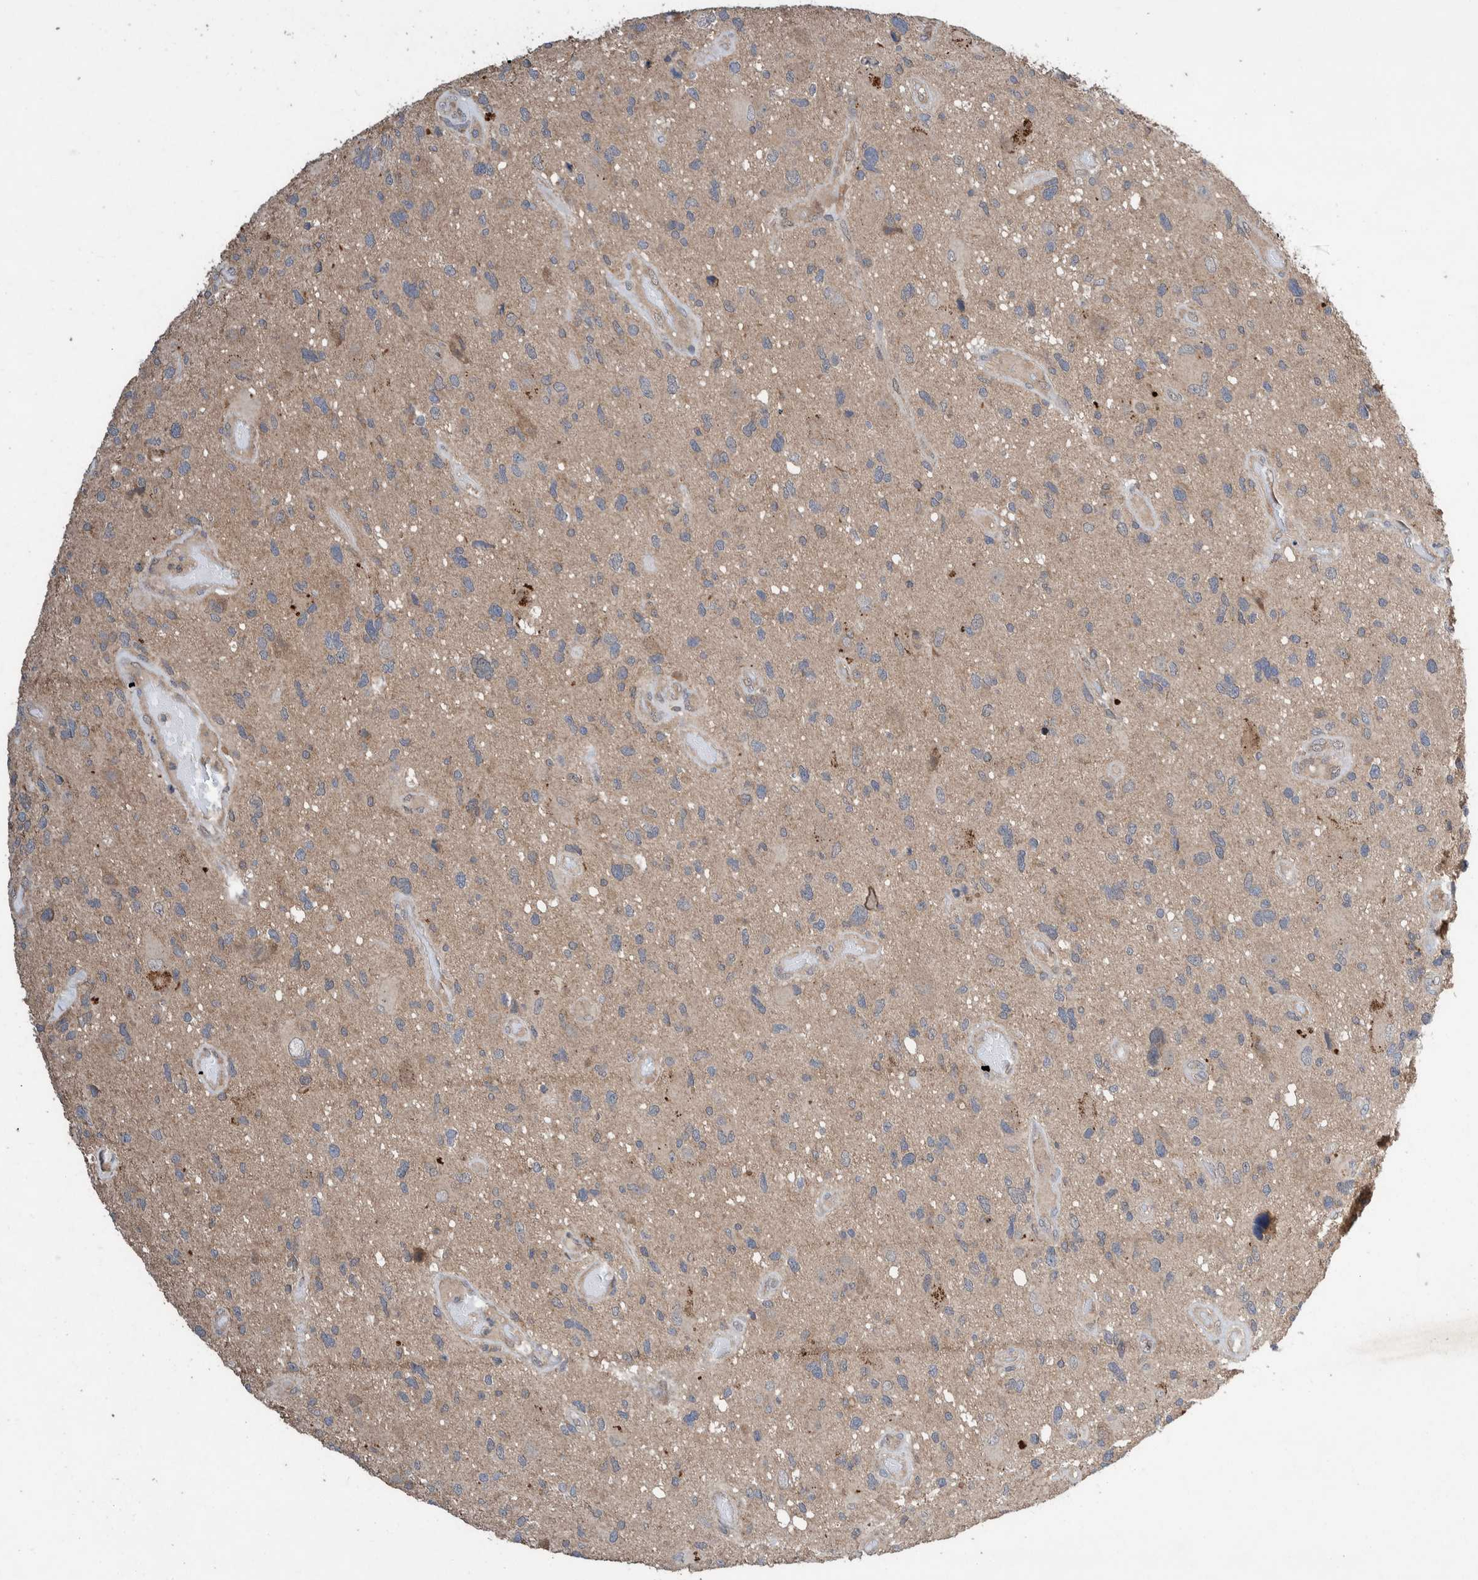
{"staining": {"intensity": "weak", "quantity": "<25%", "location": "cytoplasmic/membranous"}, "tissue": "glioma", "cell_type": "Tumor cells", "image_type": "cancer", "snomed": [{"axis": "morphology", "description": "Glioma, malignant, High grade"}, {"axis": "topography", "description": "Brain"}], "caption": "The IHC image has no significant staining in tumor cells of high-grade glioma (malignant) tissue.", "gene": "PLPBP", "patient": {"sex": "male", "age": 33}}